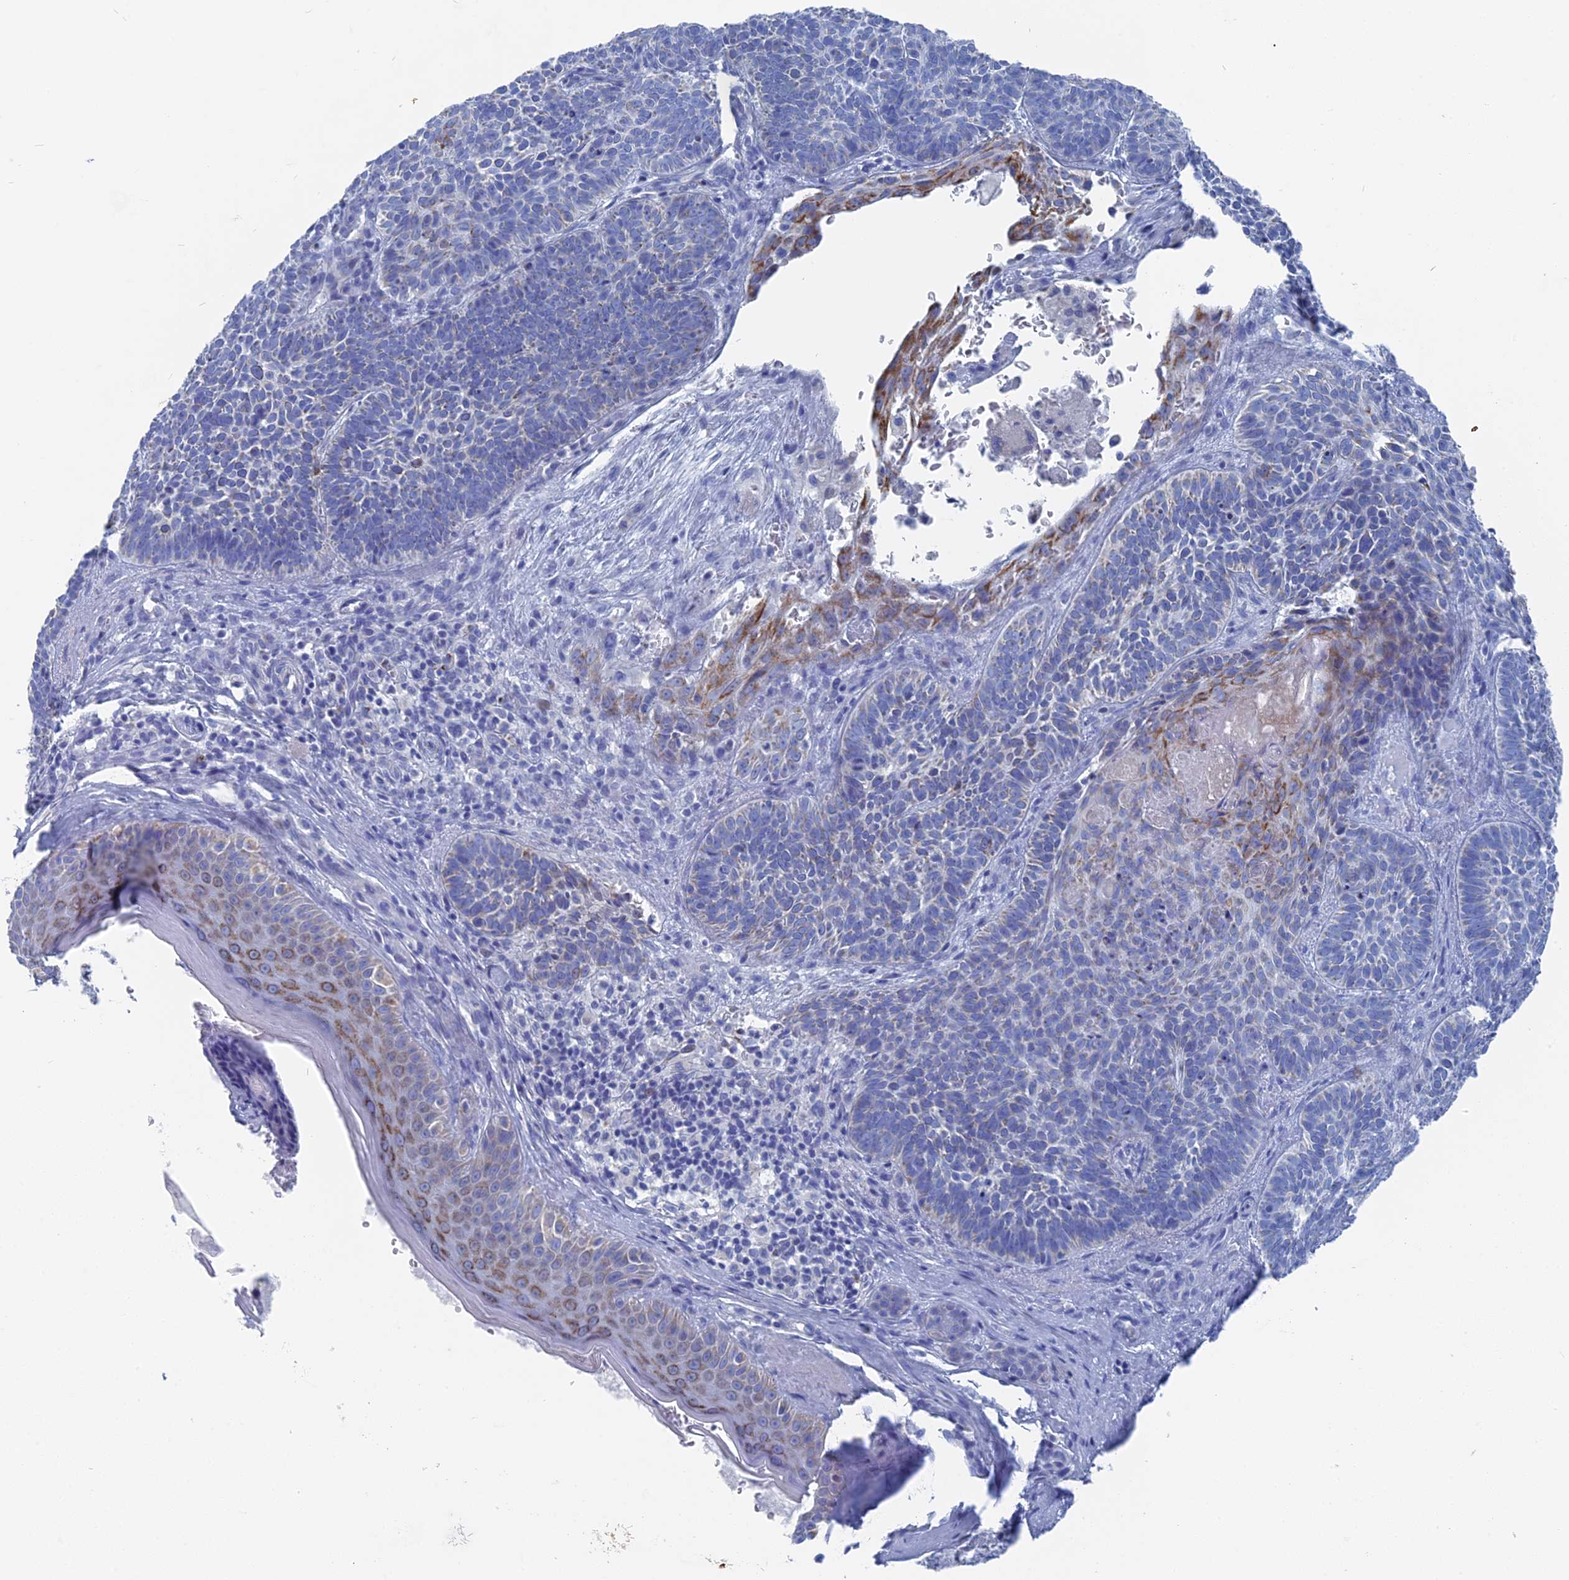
{"staining": {"intensity": "negative", "quantity": "none", "location": "none"}, "tissue": "skin cancer", "cell_type": "Tumor cells", "image_type": "cancer", "snomed": [{"axis": "morphology", "description": "Basal cell carcinoma"}, {"axis": "topography", "description": "Skin"}], "caption": "High magnification brightfield microscopy of skin cancer (basal cell carcinoma) stained with DAB (brown) and counterstained with hematoxylin (blue): tumor cells show no significant expression.", "gene": "HIGD1A", "patient": {"sex": "male", "age": 85}}